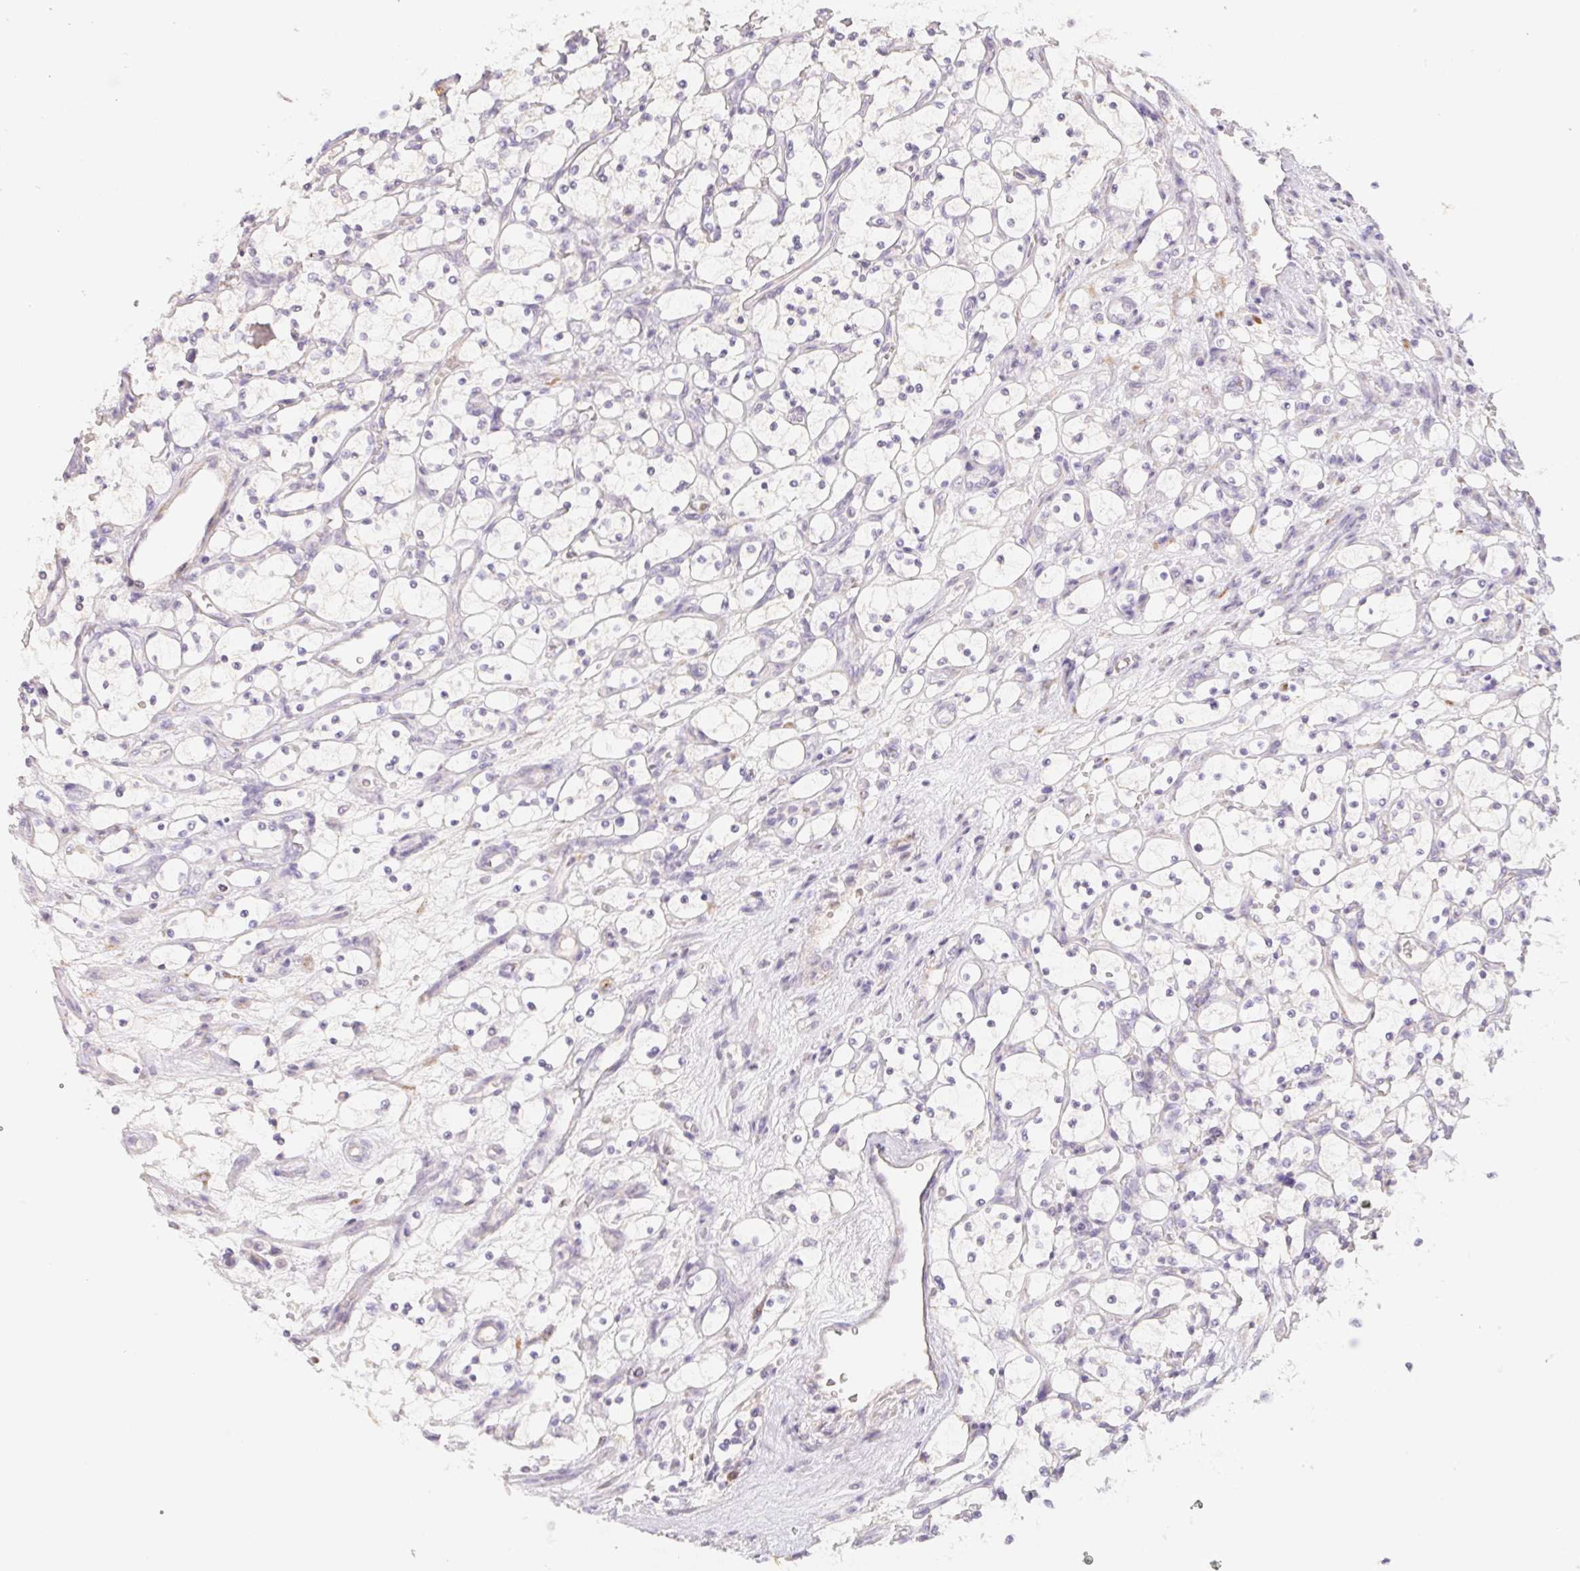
{"staining": {"intensity": "negative", "quantity": "none", "location": "none"}, "tissue": "renal cancer", "cell_type": "Tumor cells", "image_type": "cancer", "snomed": [{"axis": "morphology", "description": "Adenocarcinoma, NOS"}, {"axis": "topography", "description": "Kidney"}], "caption": "Human renal cancer (adenocarcinoma) stained for a protein using immunohistochemistry exhibits no expression in tumor cells.", "gene": "ACVR1B", "patient": {"sex": "female", "age": 69}}